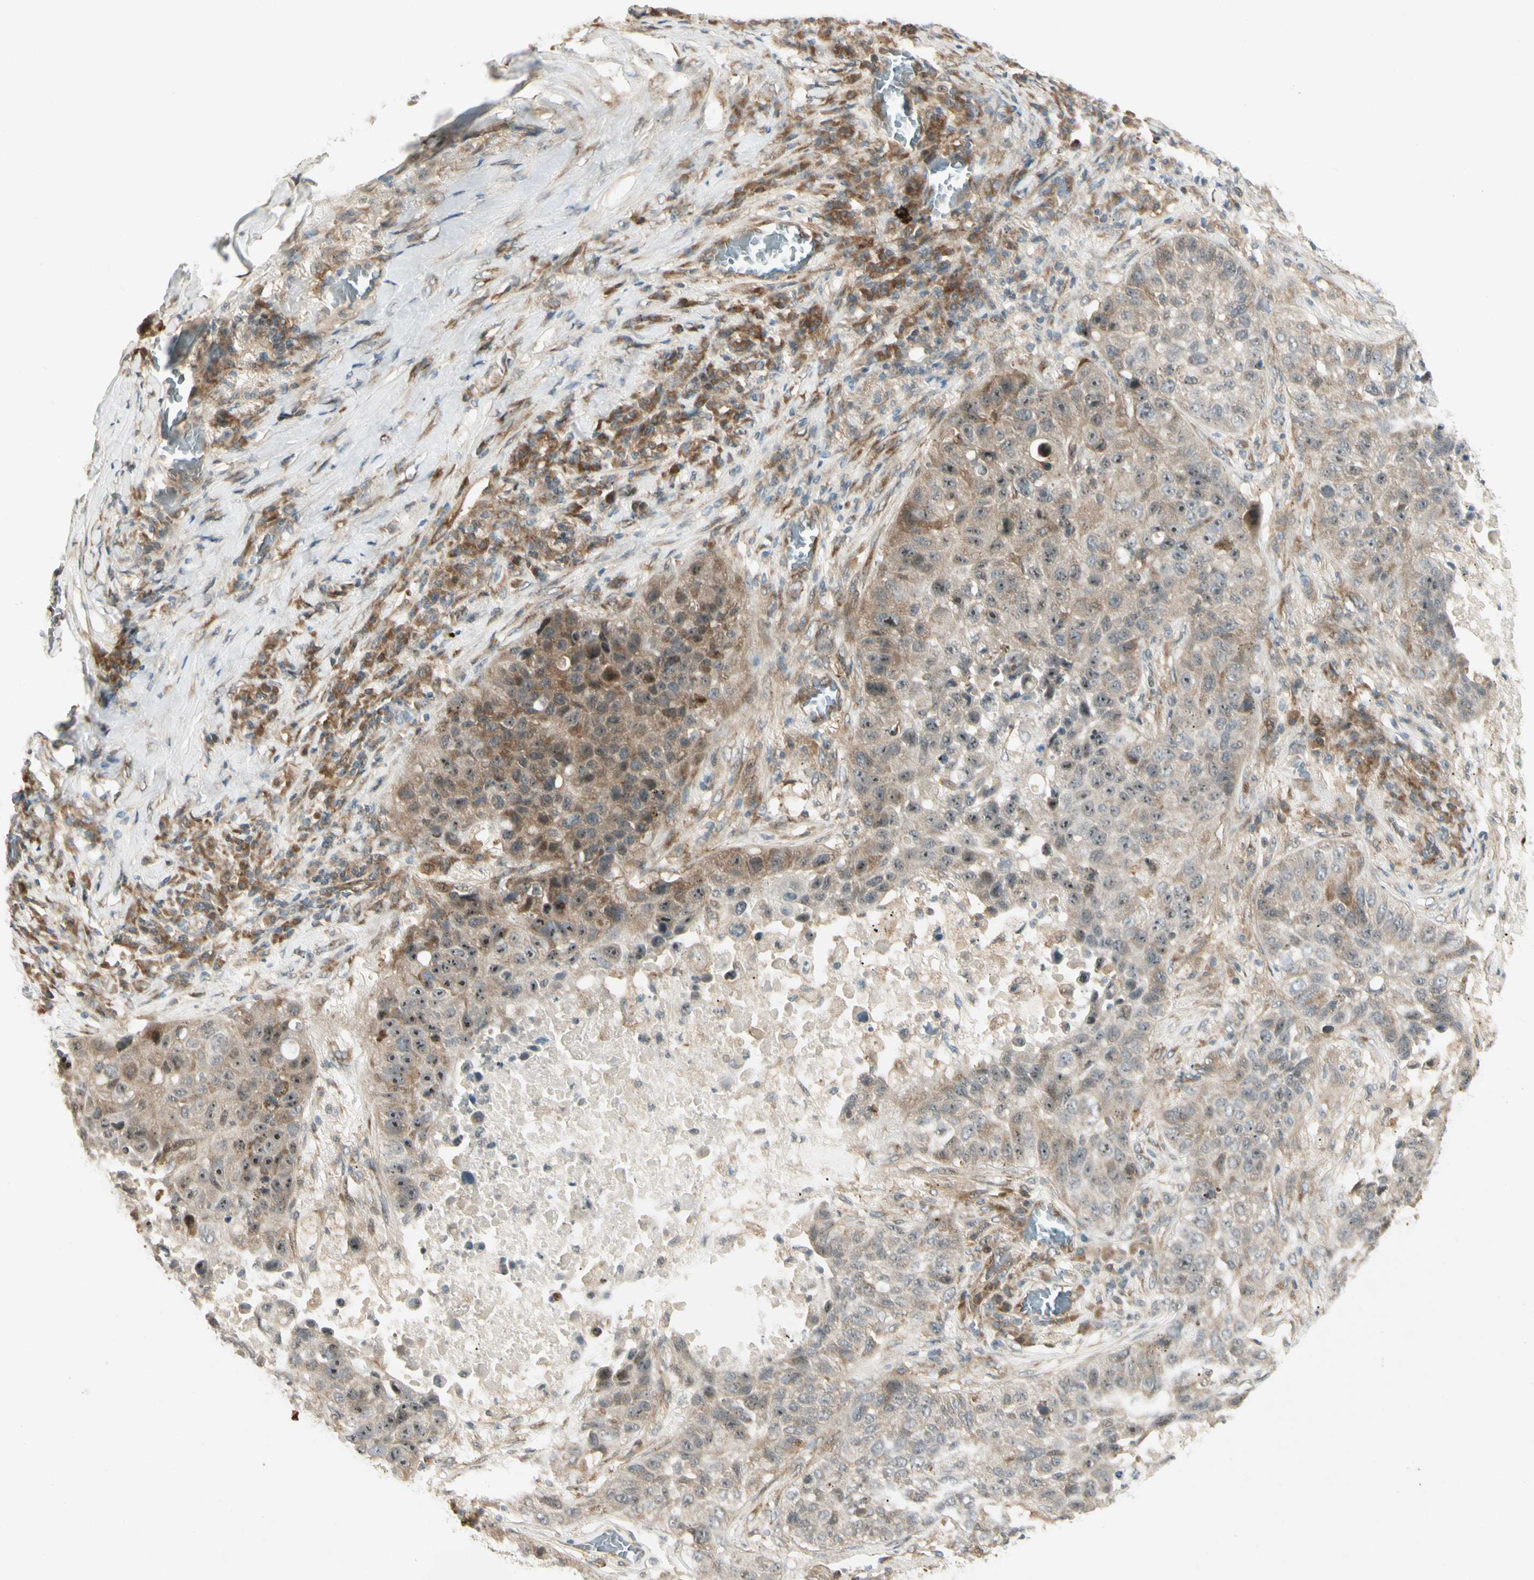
{"staining": {"intensity": "moderate", "quantity": "<25%", "location": "cytoplasmic/membranous,nuclear"}, "tissue": "lung cancer", "cell_type": "Tumor cells", "image_type": "cancer", "snomed": [{"axis": "morphology", "description": "Squamous cell carcinoma, NOS"}, {"axis": "topography", "description": "Lung"}], "caption": "IHC of lung cancer (squamous cell carcinoma) shows low levels of moderate cytoplasmic/membranous and nuclear expression in about <25% of tumor cells.", "gene": "FNDC3B", "patient": {"sex": "male", "age": 57}}